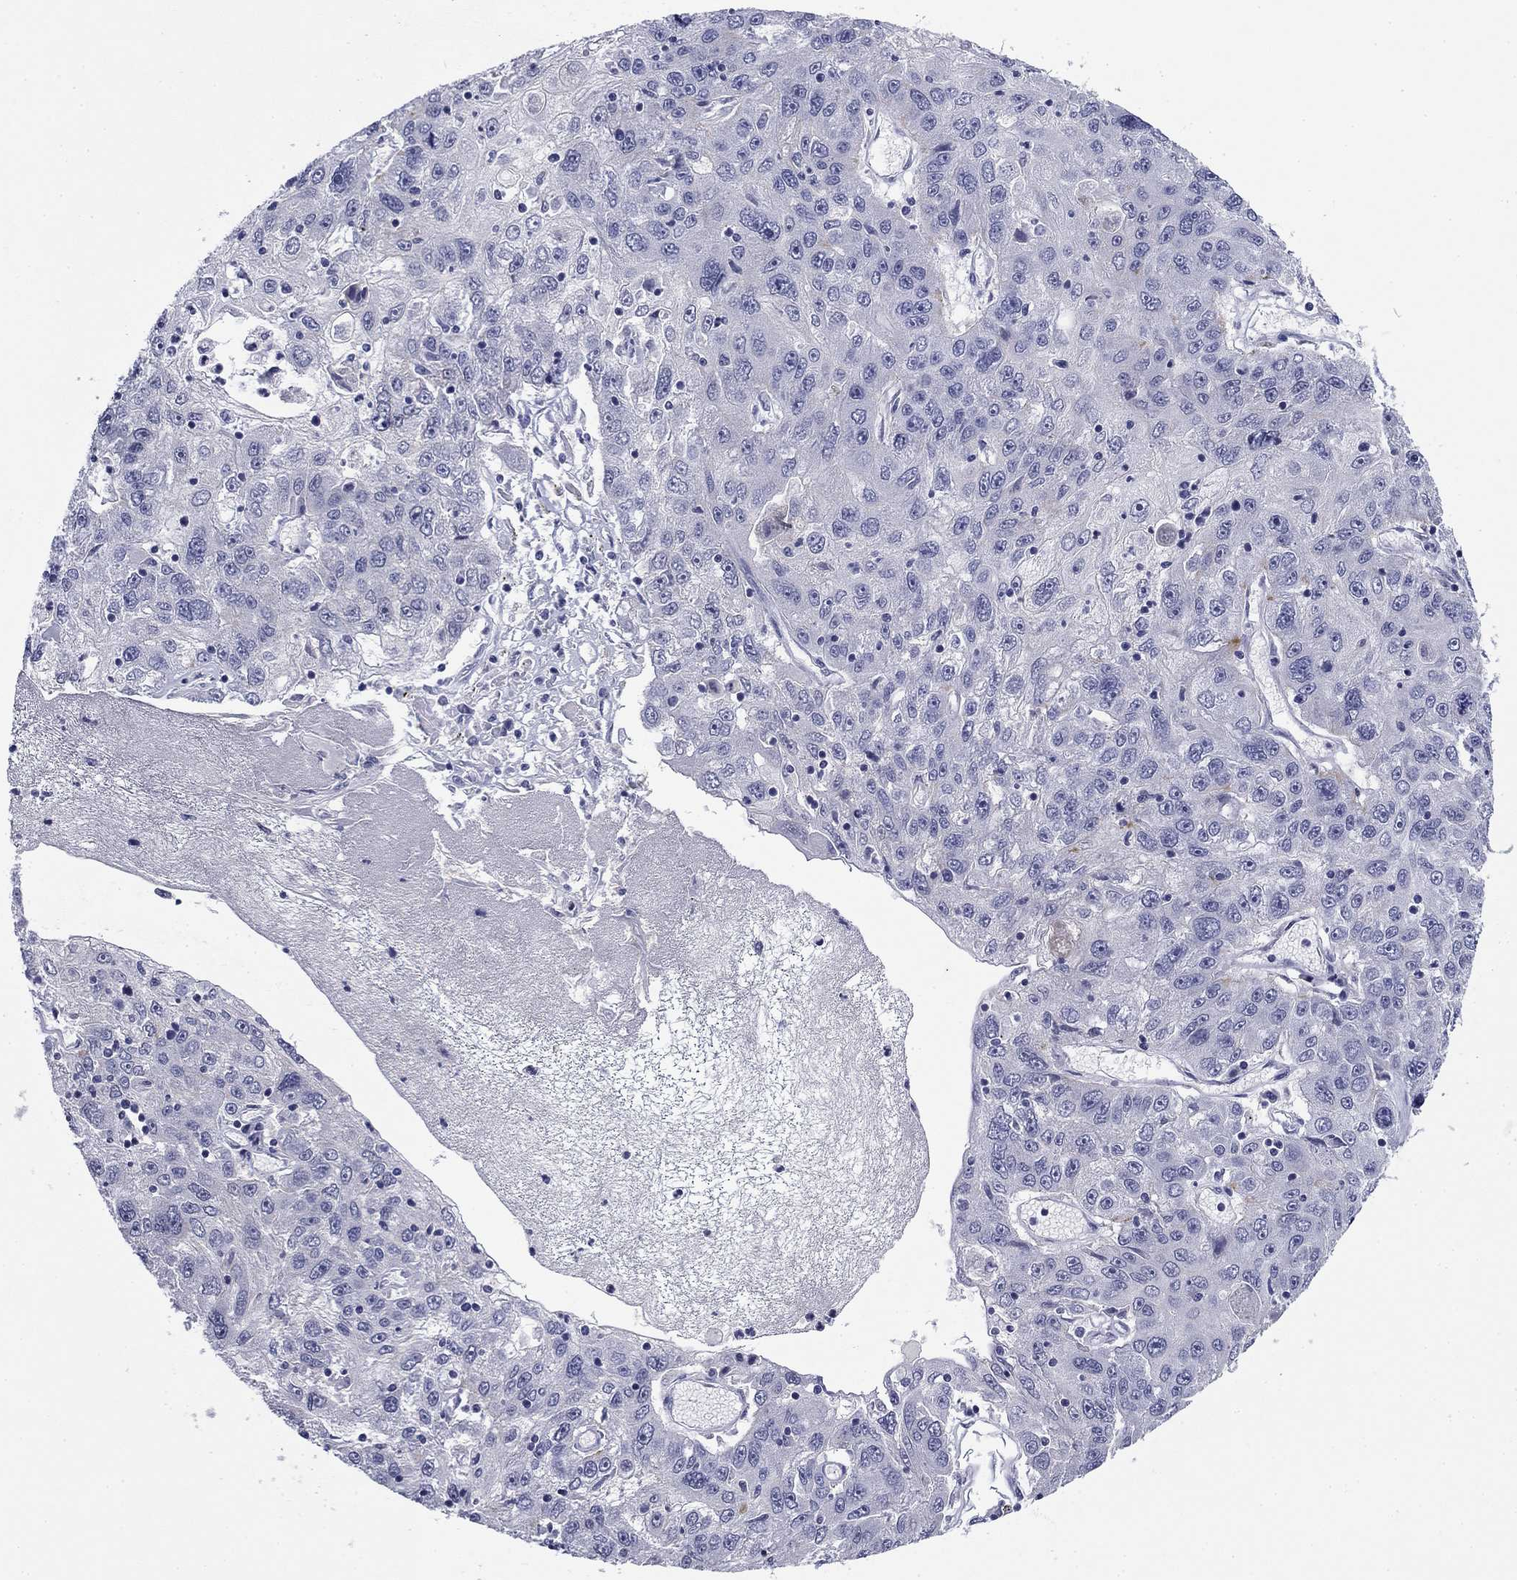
{"staining": {"intensity": "negative", "quantity": "none", "location": "none"}, "tissue": "stomach cancer", "cell_type": "Tumor cells", "image_type": "cancer", "snomed": [{"axis": "morphology", "description": "Adenocarcinoma, NOS"}, {"axis": "topography", "description": "Stomach"}], "caption": "Histopathology image shows no significant protein staining in tumor cells of stomach cancer (adenocarcinoma).", "gene": "ABCC2", "patient": {"sex": "male", "age": 56}}